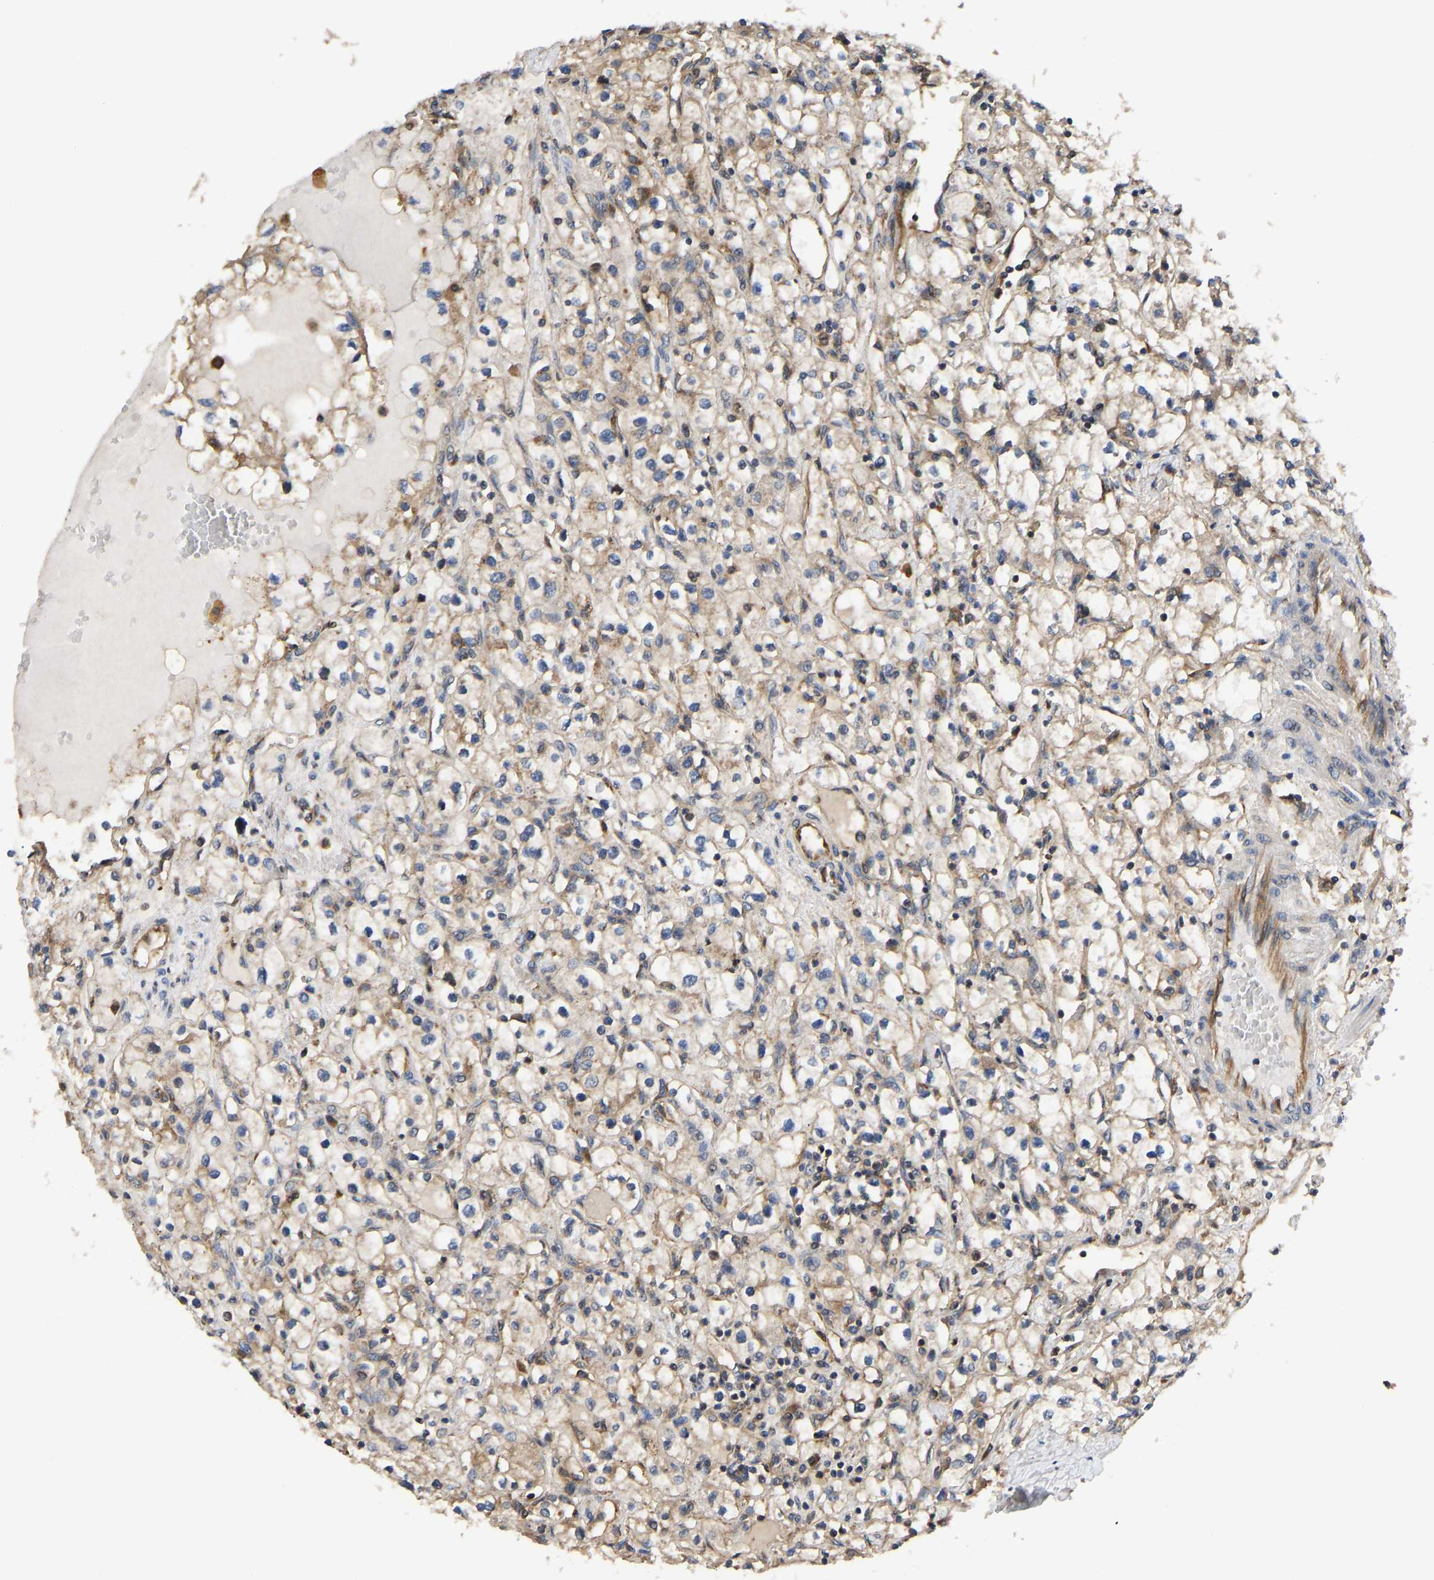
{"staining": {"intensity": "moderate", "quantity": ">75%", "location": "cytoplasmic/membranous"}, "tissue": "renal cancer", "cell_type": "Tumor cells", "image_type": "cancer", "snomed": [{"axis": "morphology", "description": "Adenocarcinoma, NOS"}, {"axis": "topography", "description": "Kidney"}], "caption": "Immunohistochemistry (IHC) image of human renal adenocarcinoma stained for a protein (brown), which exhibits medium levels of moderate cytoplasmic/membranous expression in about >75% of tumor cells.", "gene": "FLNB", "patient": {"sex": "male", "age": 56}}